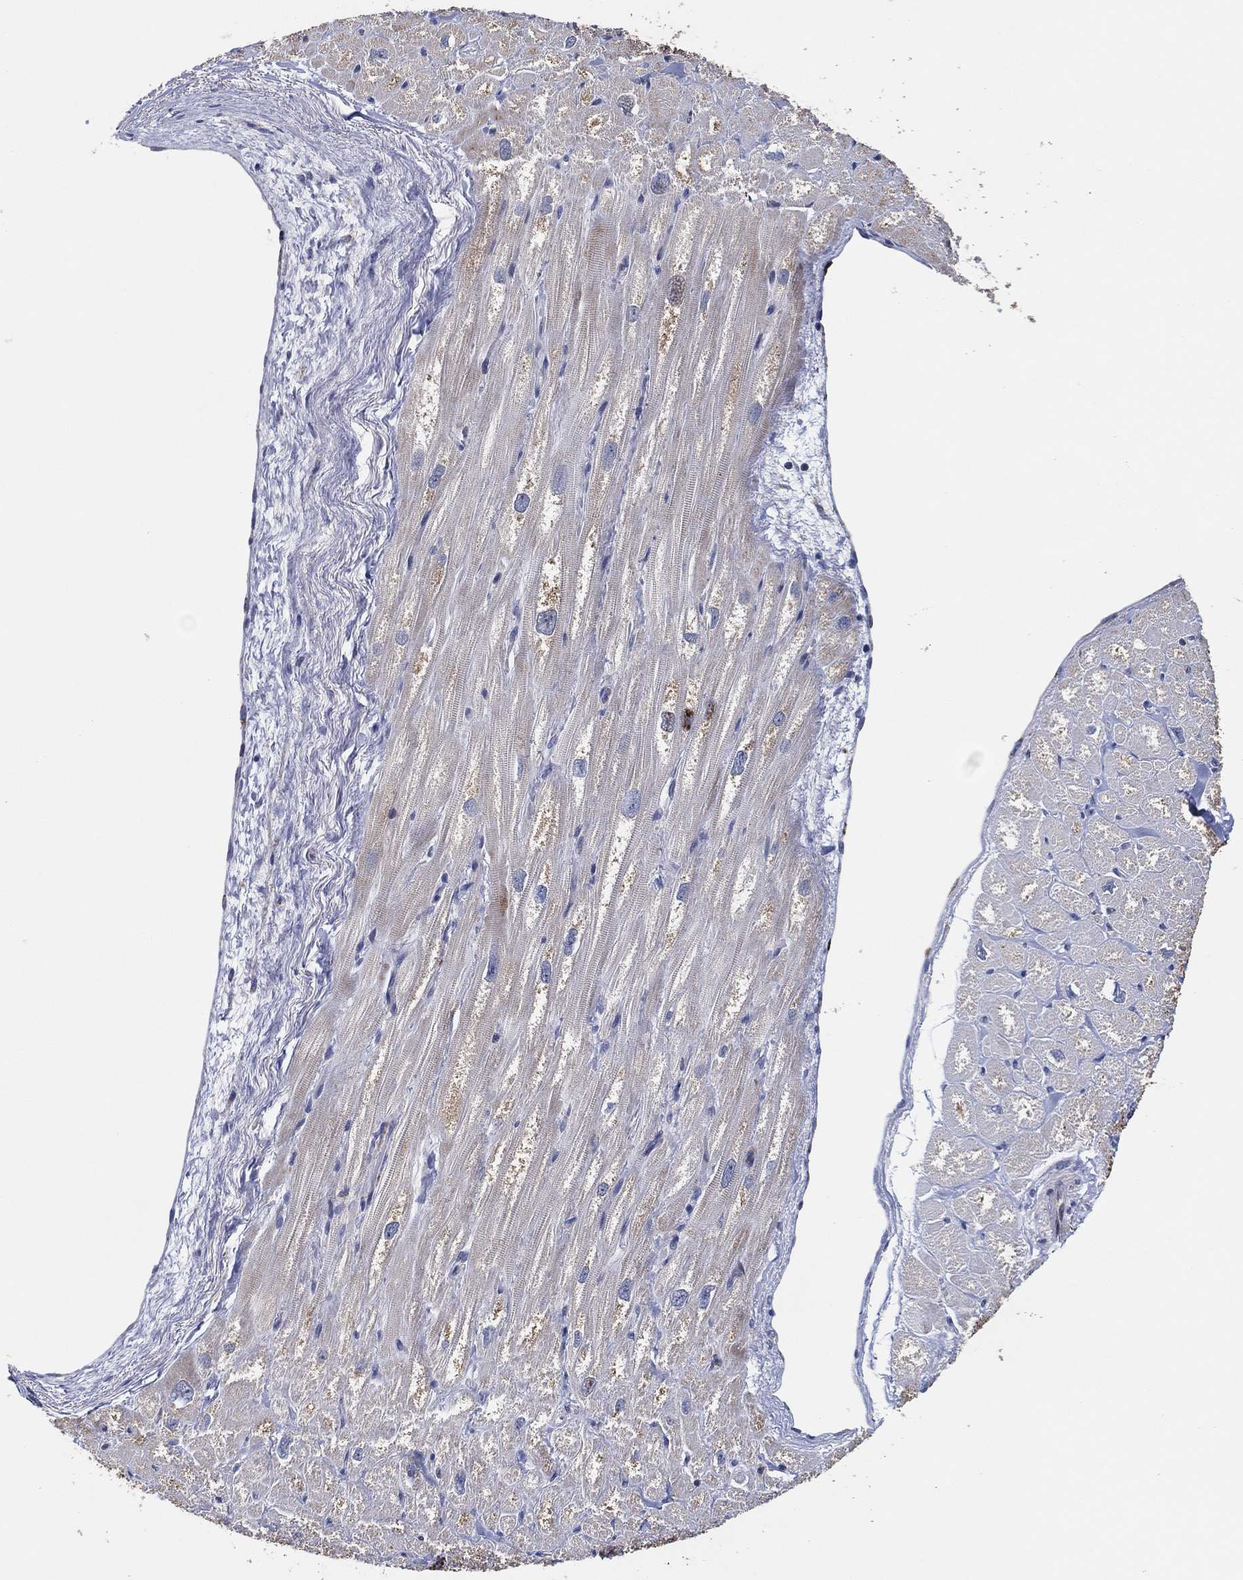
{"staining": {"intensity": "weak", "quantity": "<25%", "location": "cytoplasmic/membranous"}, "tissue": "heart muscle", "cell_type": "Cardiomyocytes", "image_type": "normal", "snomed": [{"axis": "morphology", "description": "Normal tissue, NOS"}, {"axis": "topography", "description": "Heart"}], "caption": "This photomicrograph is of benign heart muscle stained with immunohistochemistry to label a protein in brown with the nuclei are counter-stained blue. There is no expression in cardiomyocytes. (DAB IHC with hematoxylin counter stain).", "gene": "GCAT", "patient": {"sex": "male", "age": 55}}